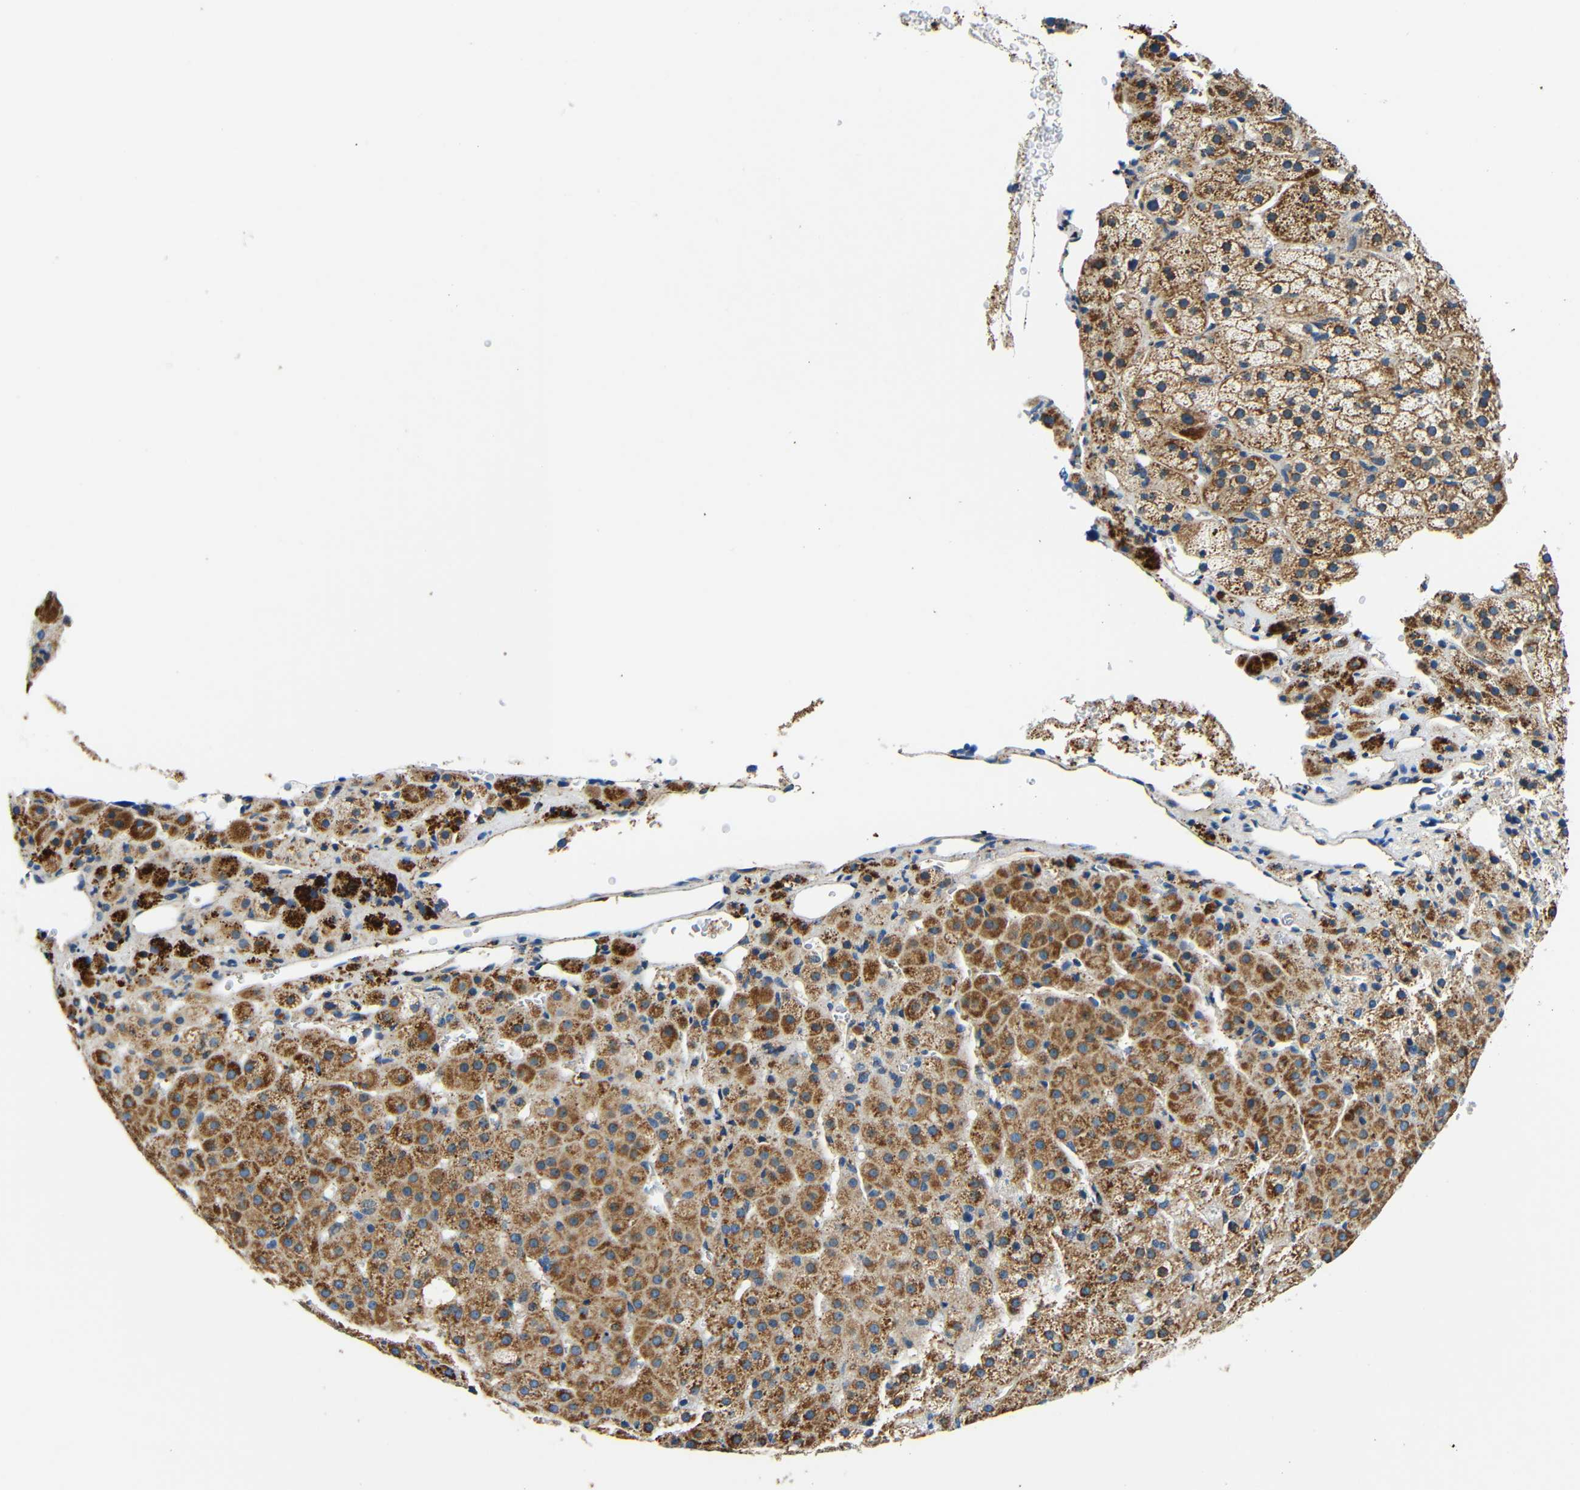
{"staining": {"intensity": "moderate", "quantity": ">75%", "location": "cytoplasmic/membranous"}, "tissue": "adrenal gland", "cell_type": "Glandular cells", "image_type": "normal", "snomed": [{"axis": "morphology", "description": "Normal tissue, NOS"}, {"axis": "topography", "description": "Adrenal gland"}], "caption": "Normal adrenal gland was stained to show a protein in brown. There is medium levels of moderate cytoplasmic/membranous positivity in approximately >75% of glandular cells. The staining was performed using DAB to visualize the protein expression in brown, while the nuclei were stained in blue with hematoxylin (Magnification: 20x).", "gene": "GALNT18", "patient": {"sex": "female", "age": 57}}